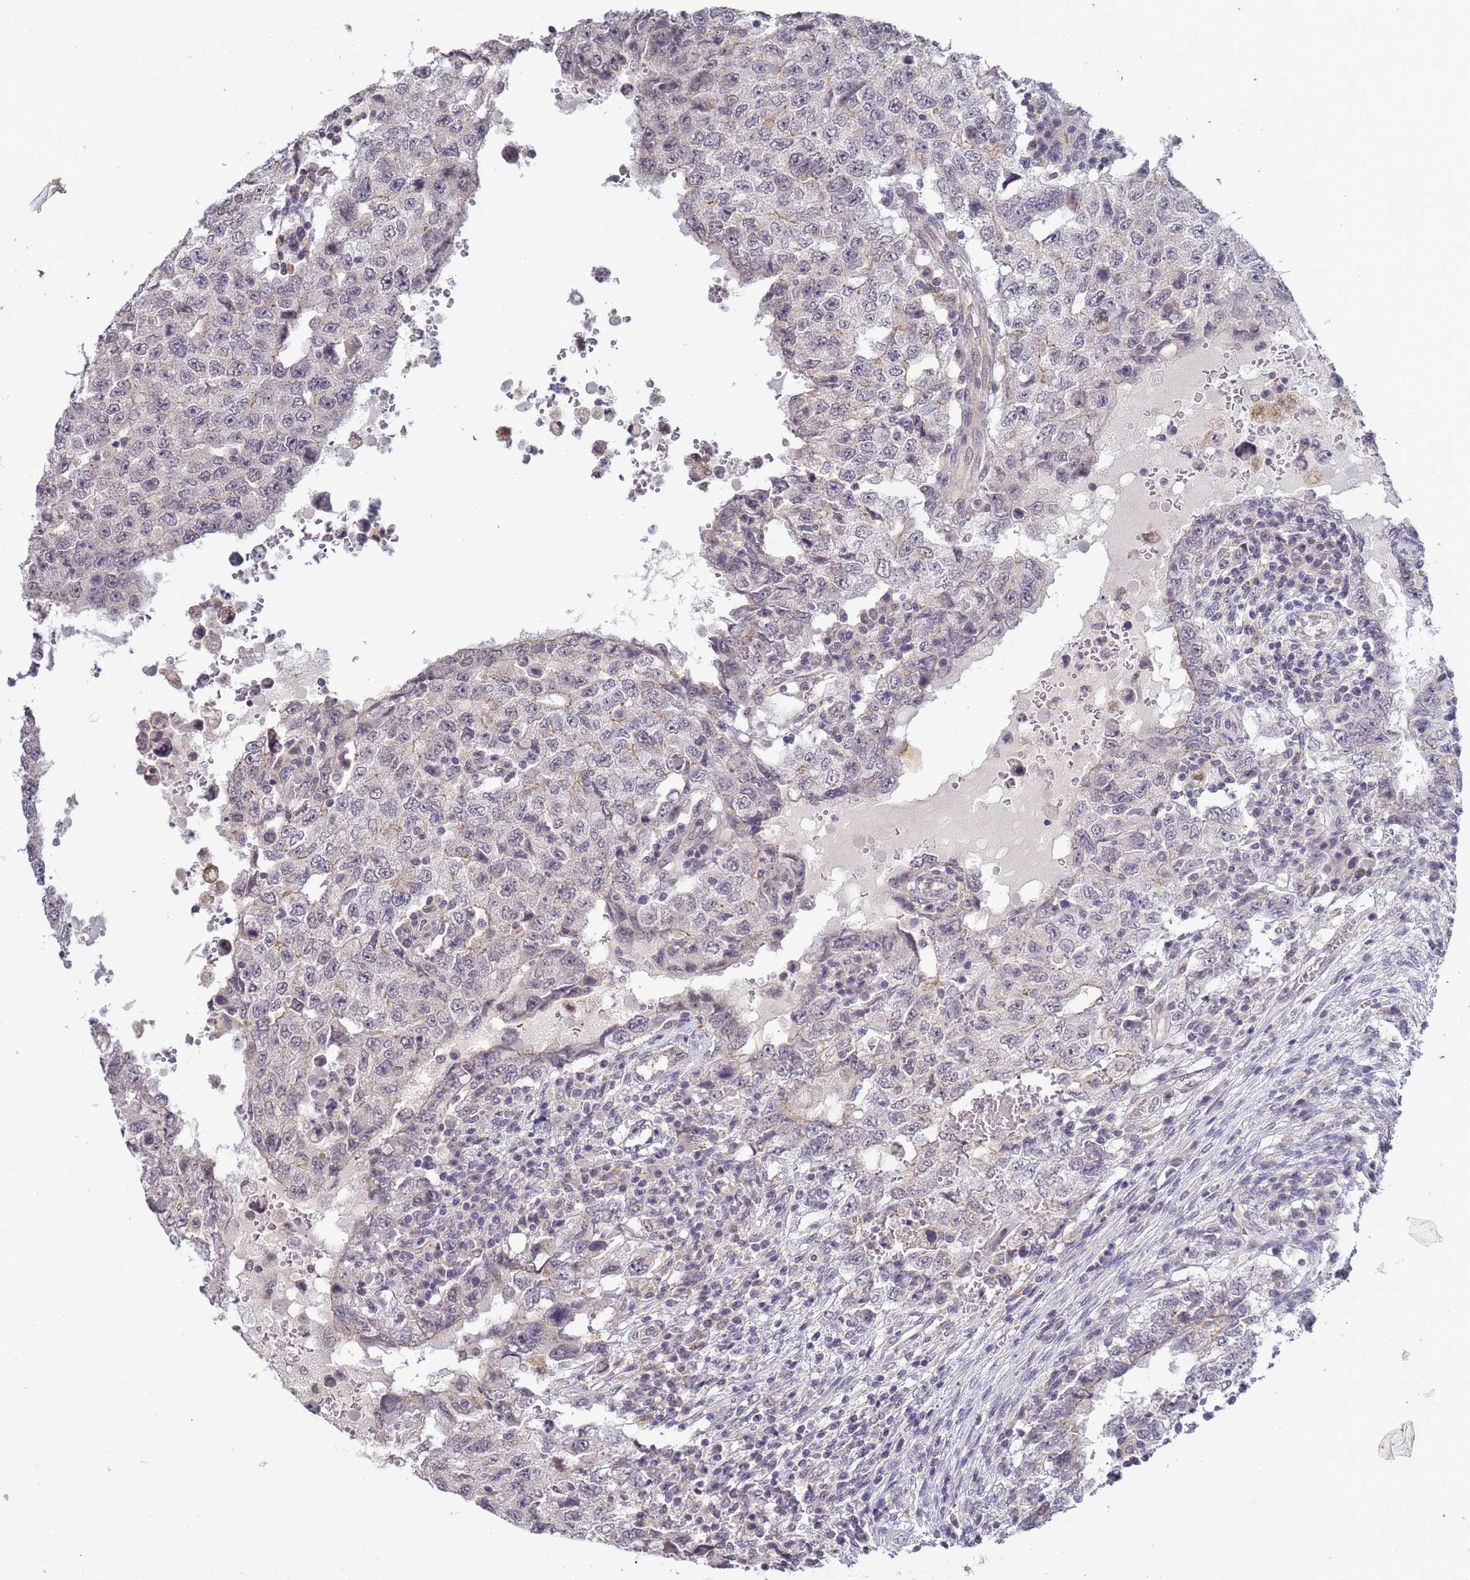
{"staining": {"intensity": "negative", "quantity": "none", "location": "none"}, "tissue": "testis cancer", "cell_type": "Tumor cells", "image_type": "cancer", "snomed": [{"axis": "morphology", "description": "Carcinoma, Embryonal, NOS"}, {"axis": "topography", "description": "Testis"}], "caption": "Micrograph shows no significant protein staining in tumor cells of embryonal carcinoma (testis).", "gene": "MYL7", "patient": {"sex": "male", "age": 26}}